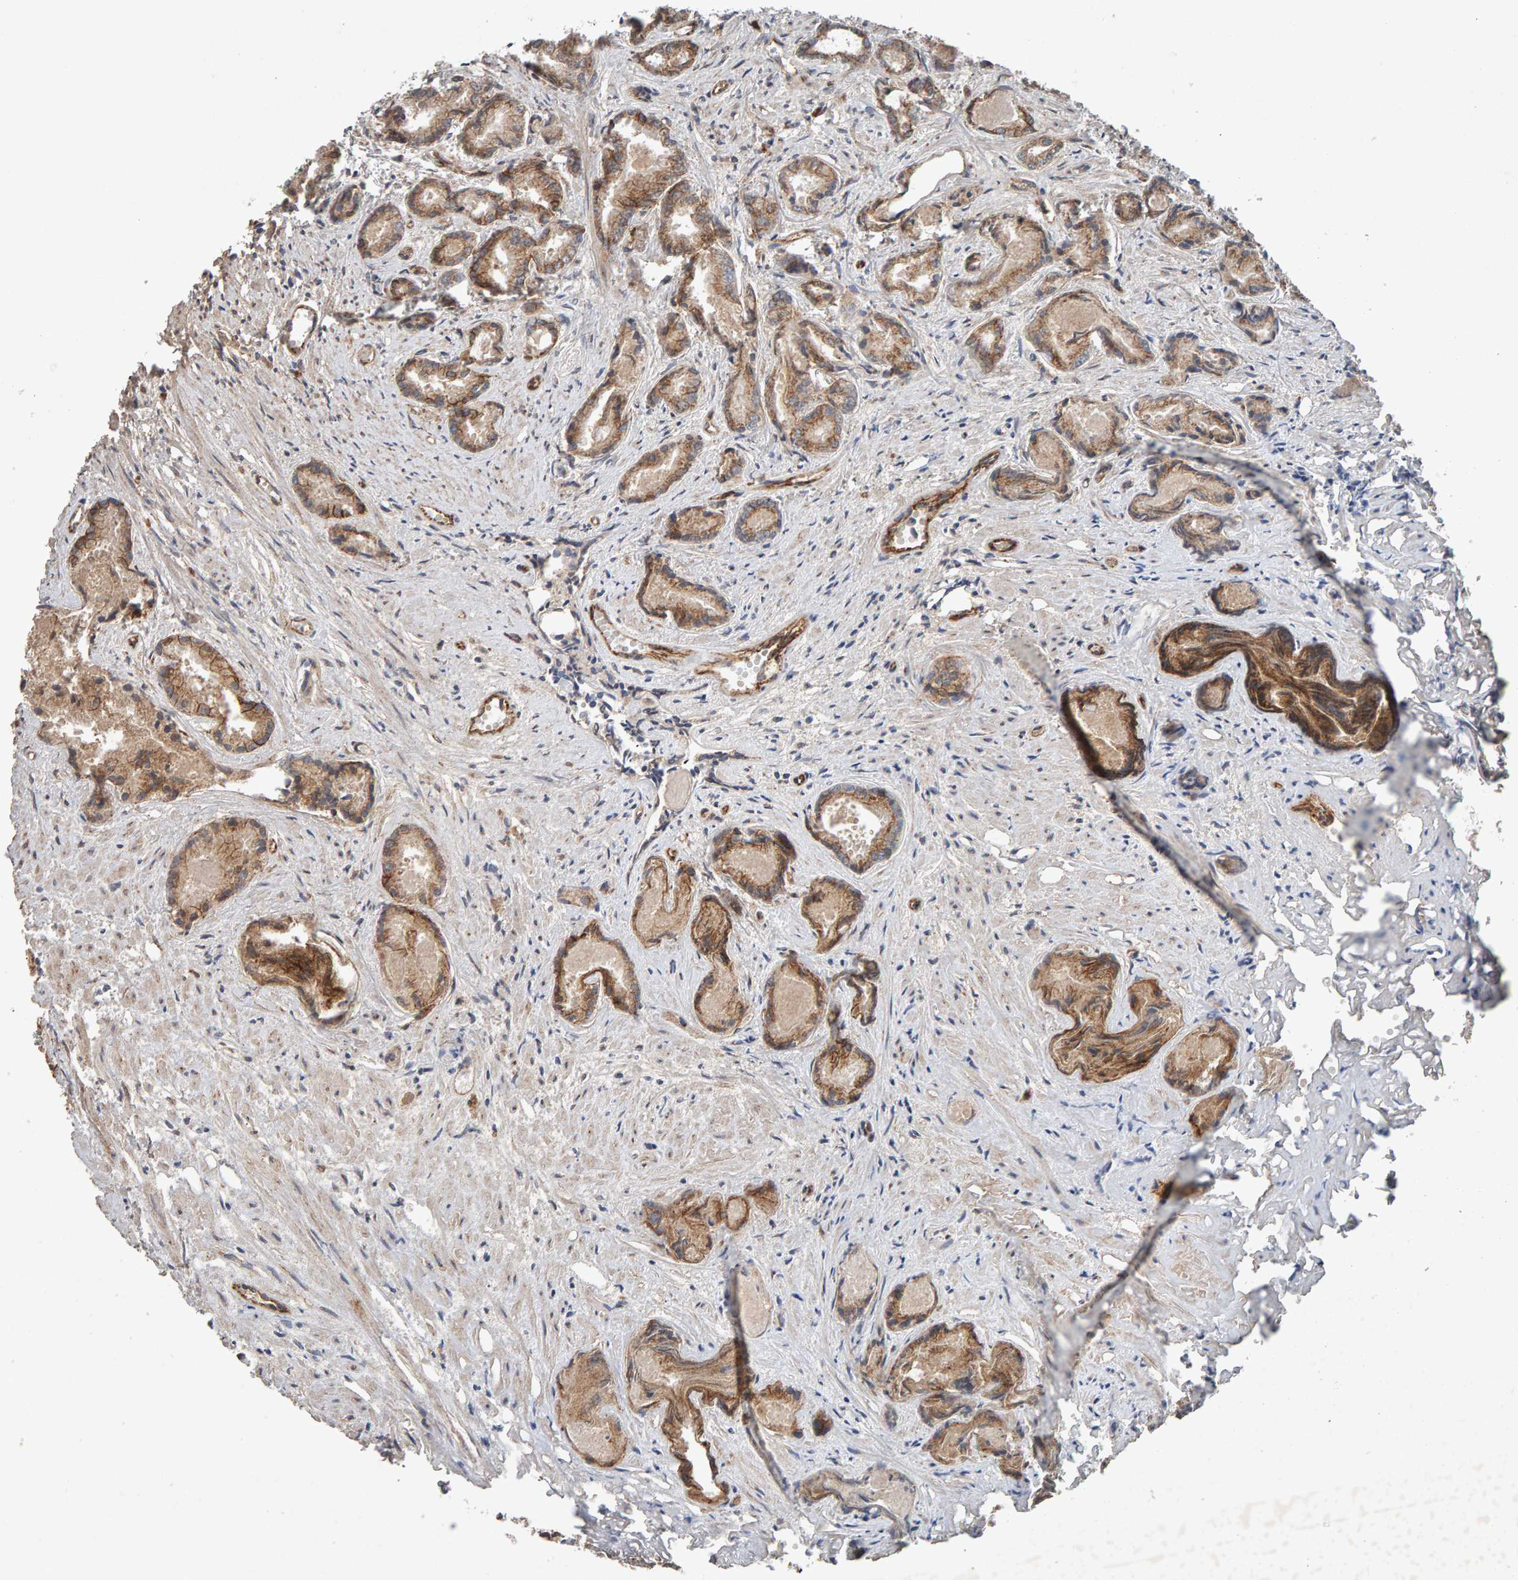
{"staining": {"intensity": "moderate", "quantity": ">75%", "location": "cytoplasmic/membranous"}, "tissue": "prostate cancer", "cell_type": "Tumor cells", "image_type": "cancer", "snomed": [{"axis": "morphology", "description": "Adenocarcinoma, Low grade"}, {"axis": "topography", "description": "Prostate"}], "caption": "Protein staining exhibits moderate cytoplasmic/membranous positivity in about >75% of tumor cells in prostate cancer (adenocarcinoma (low-grade)).", "gene": "PTPRM", "patient": {"sex": "male", "age": 72}}